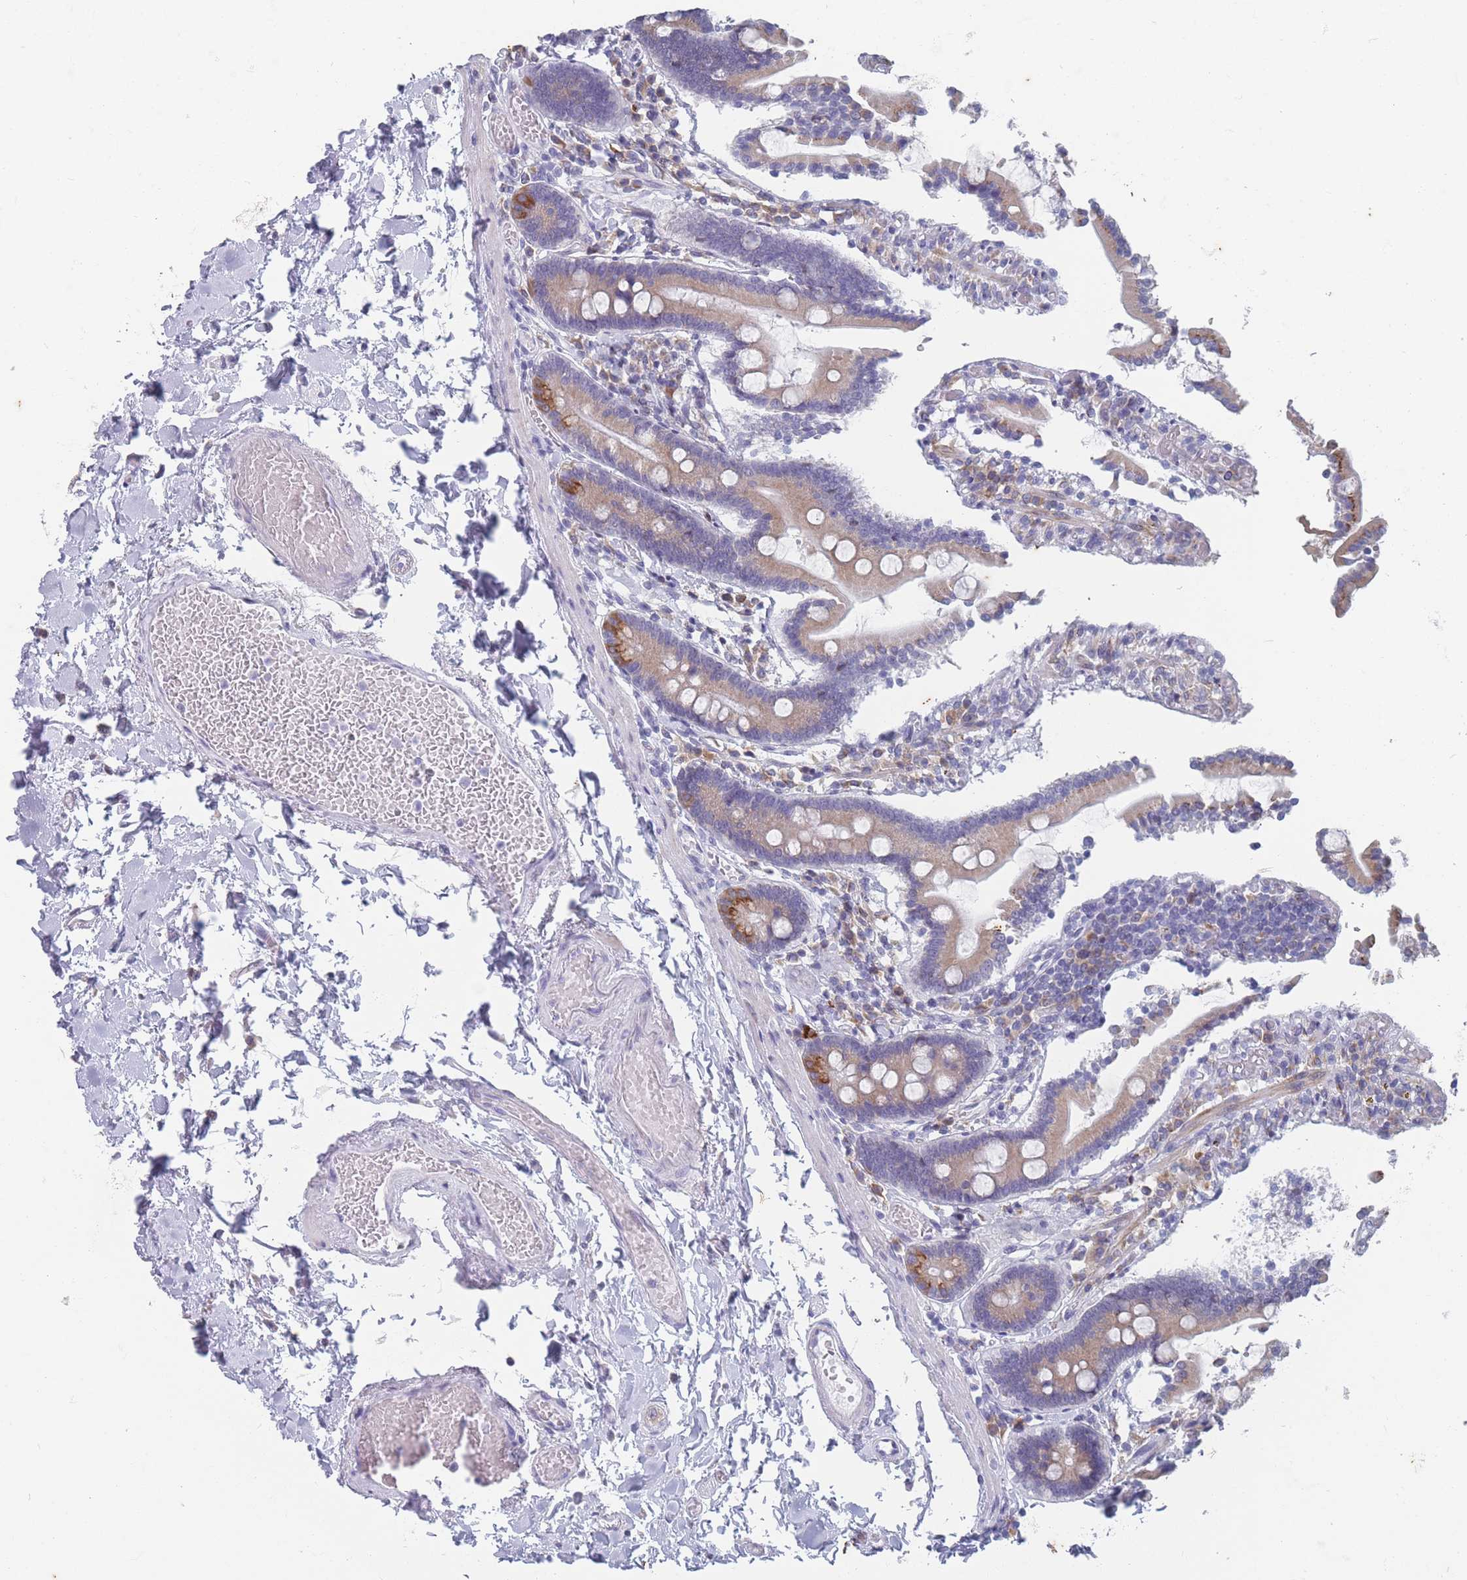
{"staining": {"intensity": "moderate", "quantity": ">75%", "location": "cytoplasmic/membranous"}, "tissue": "duodenum", "cell_type": "Glandular cells", "image_type": "normal", "snomed": [{"axis": "morphology", "description": "Normal tissue, NOS"}, {"axis": "topography", "description": "Duodenum"}], "caption": "Protein staining of unremarkable duodenum exhibits moderate cytoplasmic/membranous expression in approximately >75% of glandular cells. Using DAB (brown) and hematoxylin (blue) stains, captured at high magnification using brightfield microscopy.", "gene": "TMED10", "patient": {"sex": "male", "age": 55}}